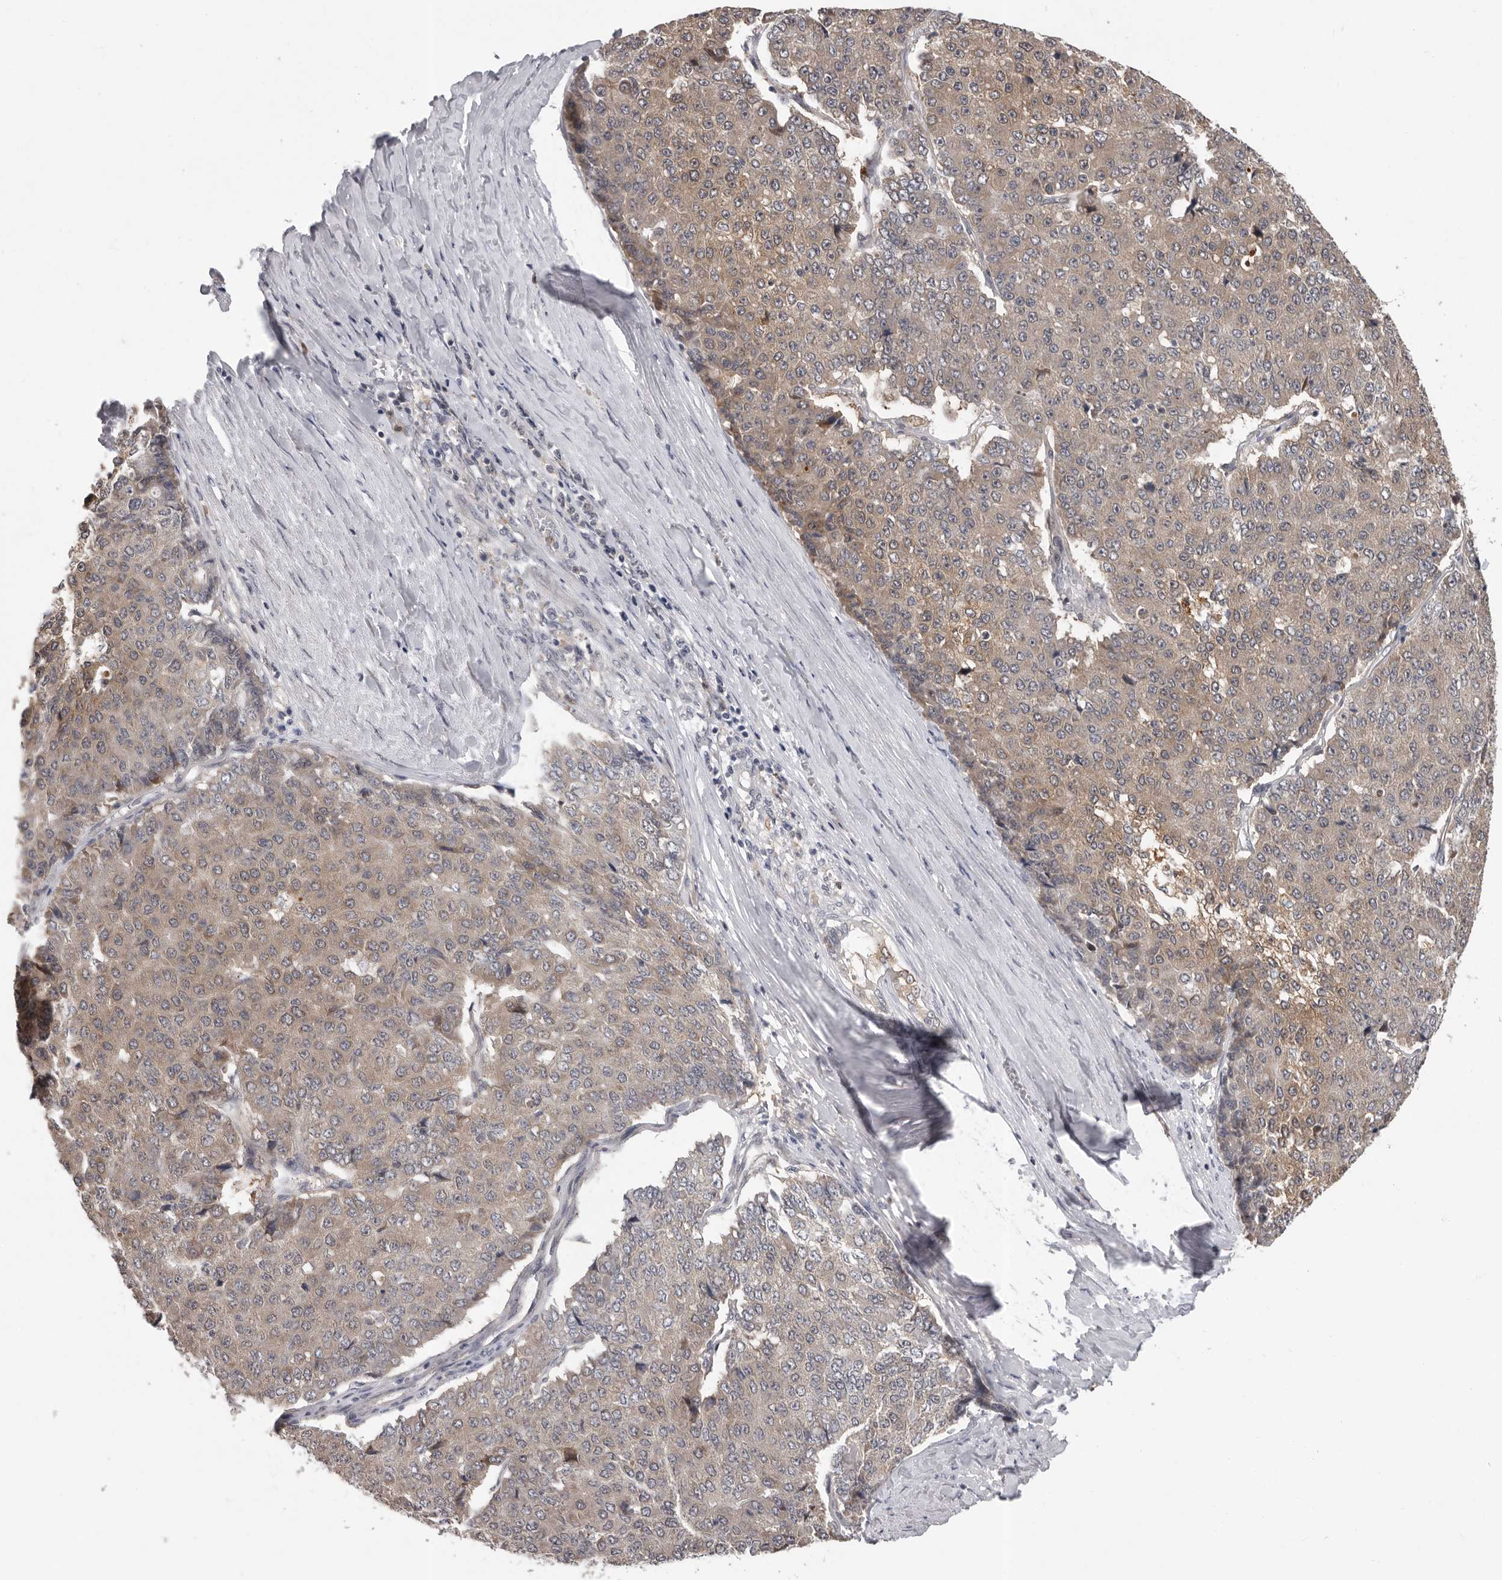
{"staining": {"intensity": "weak", "quantity": ">75%", "location": "cytoplasmic/membranous"}, "tissue": "pancreatic cancer", "cell_type": "Tumor cells", "image_type": "cancer", "snomed": [{"axis": "morphology", "description": "Adenocarcinoma, NOS"}, {"axis": "topography", "description": "Pancreas"}], "caption": "A histopathology image showing weak cytoplasmic/membranous staining in approximately >75% of tumor cells in pancreatic cancer (adenocarcinoma), as visualized by brown immunohistochemical staining.", "gene": "RALGPS2", "patient": {"sex": "male", "age": 50}}